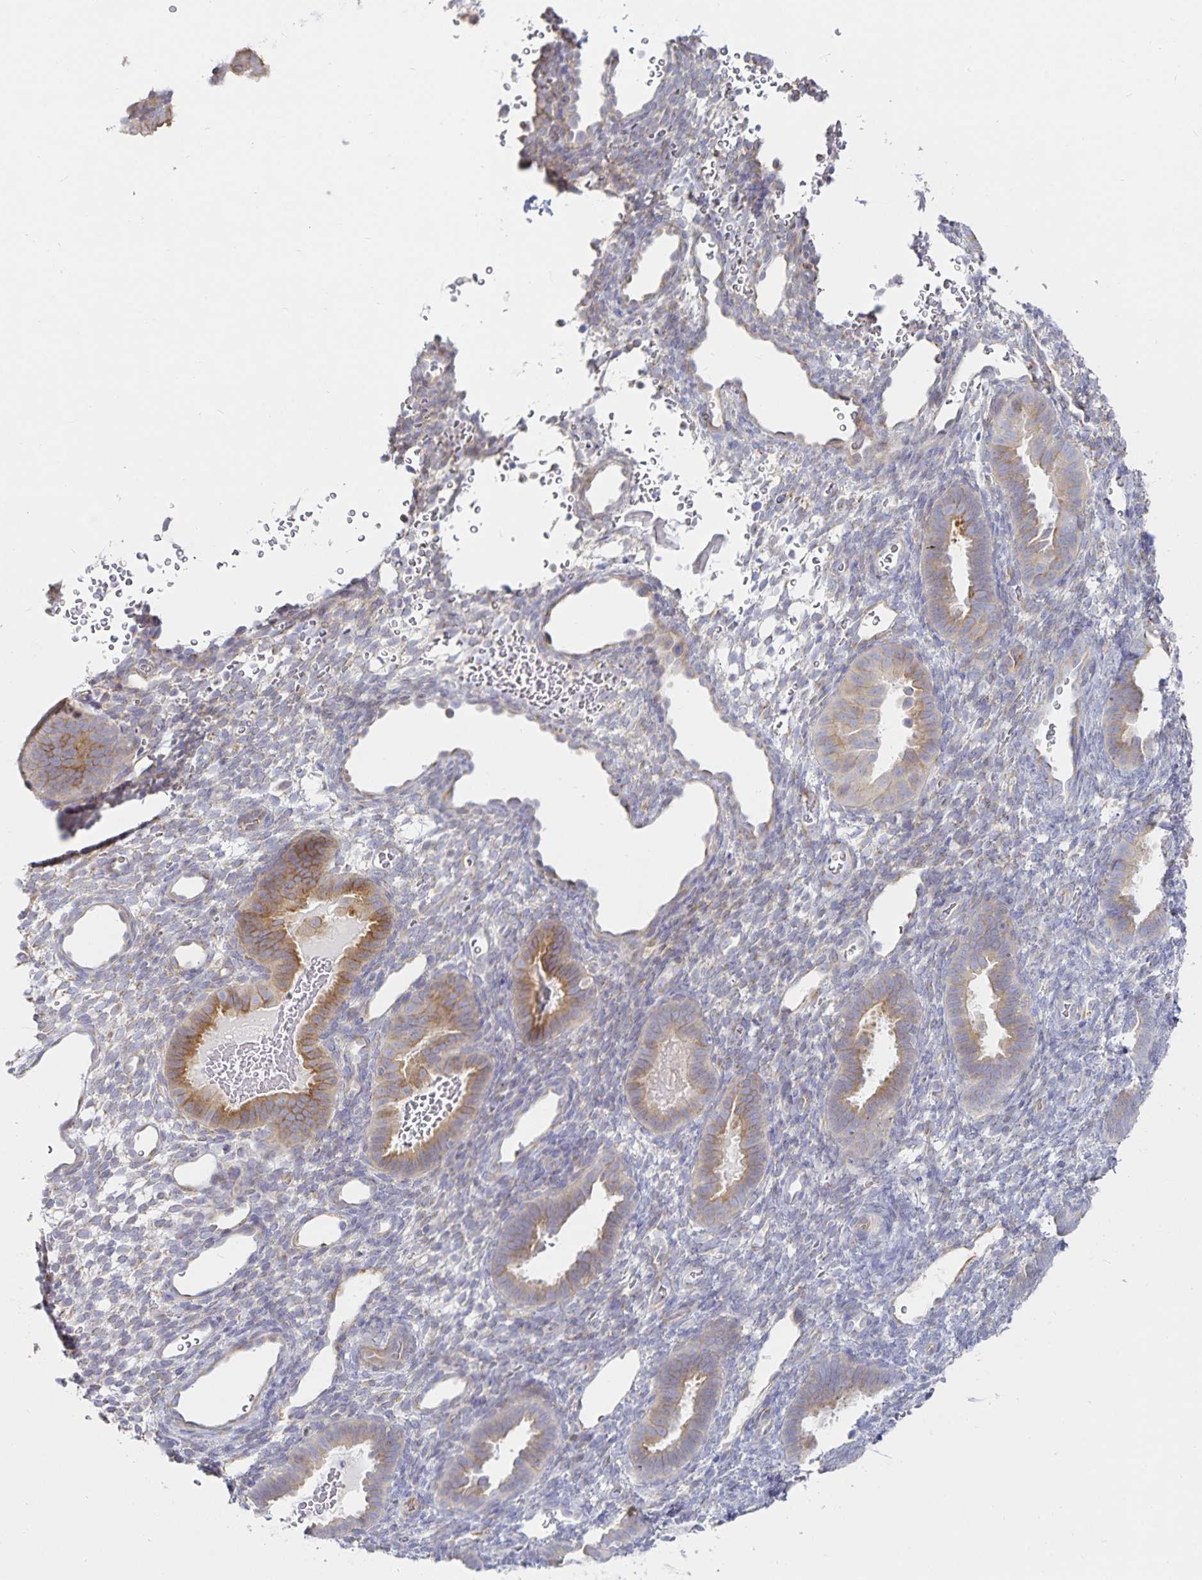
{"staining": {"intensity": "negative", "quantity": "none", "location": "none"}, "tissue": "endometrium", "cell_type": "Cells in endometrial stroma", "image_type": "normal", "snomed": [{"axis": "morphology", "description": "Normal tissue, NOS"}, {"axis": "topography", "description": "Endometrium"}], "caption": "High power microscopy micrograph of an immunohistochemistry photomicrograph of unremarkable endometrium, revealing no significant staining in cells in endometrial stroma.", "gene": "SFTPA1", "patient": {"sex": "female", "age": 34}}